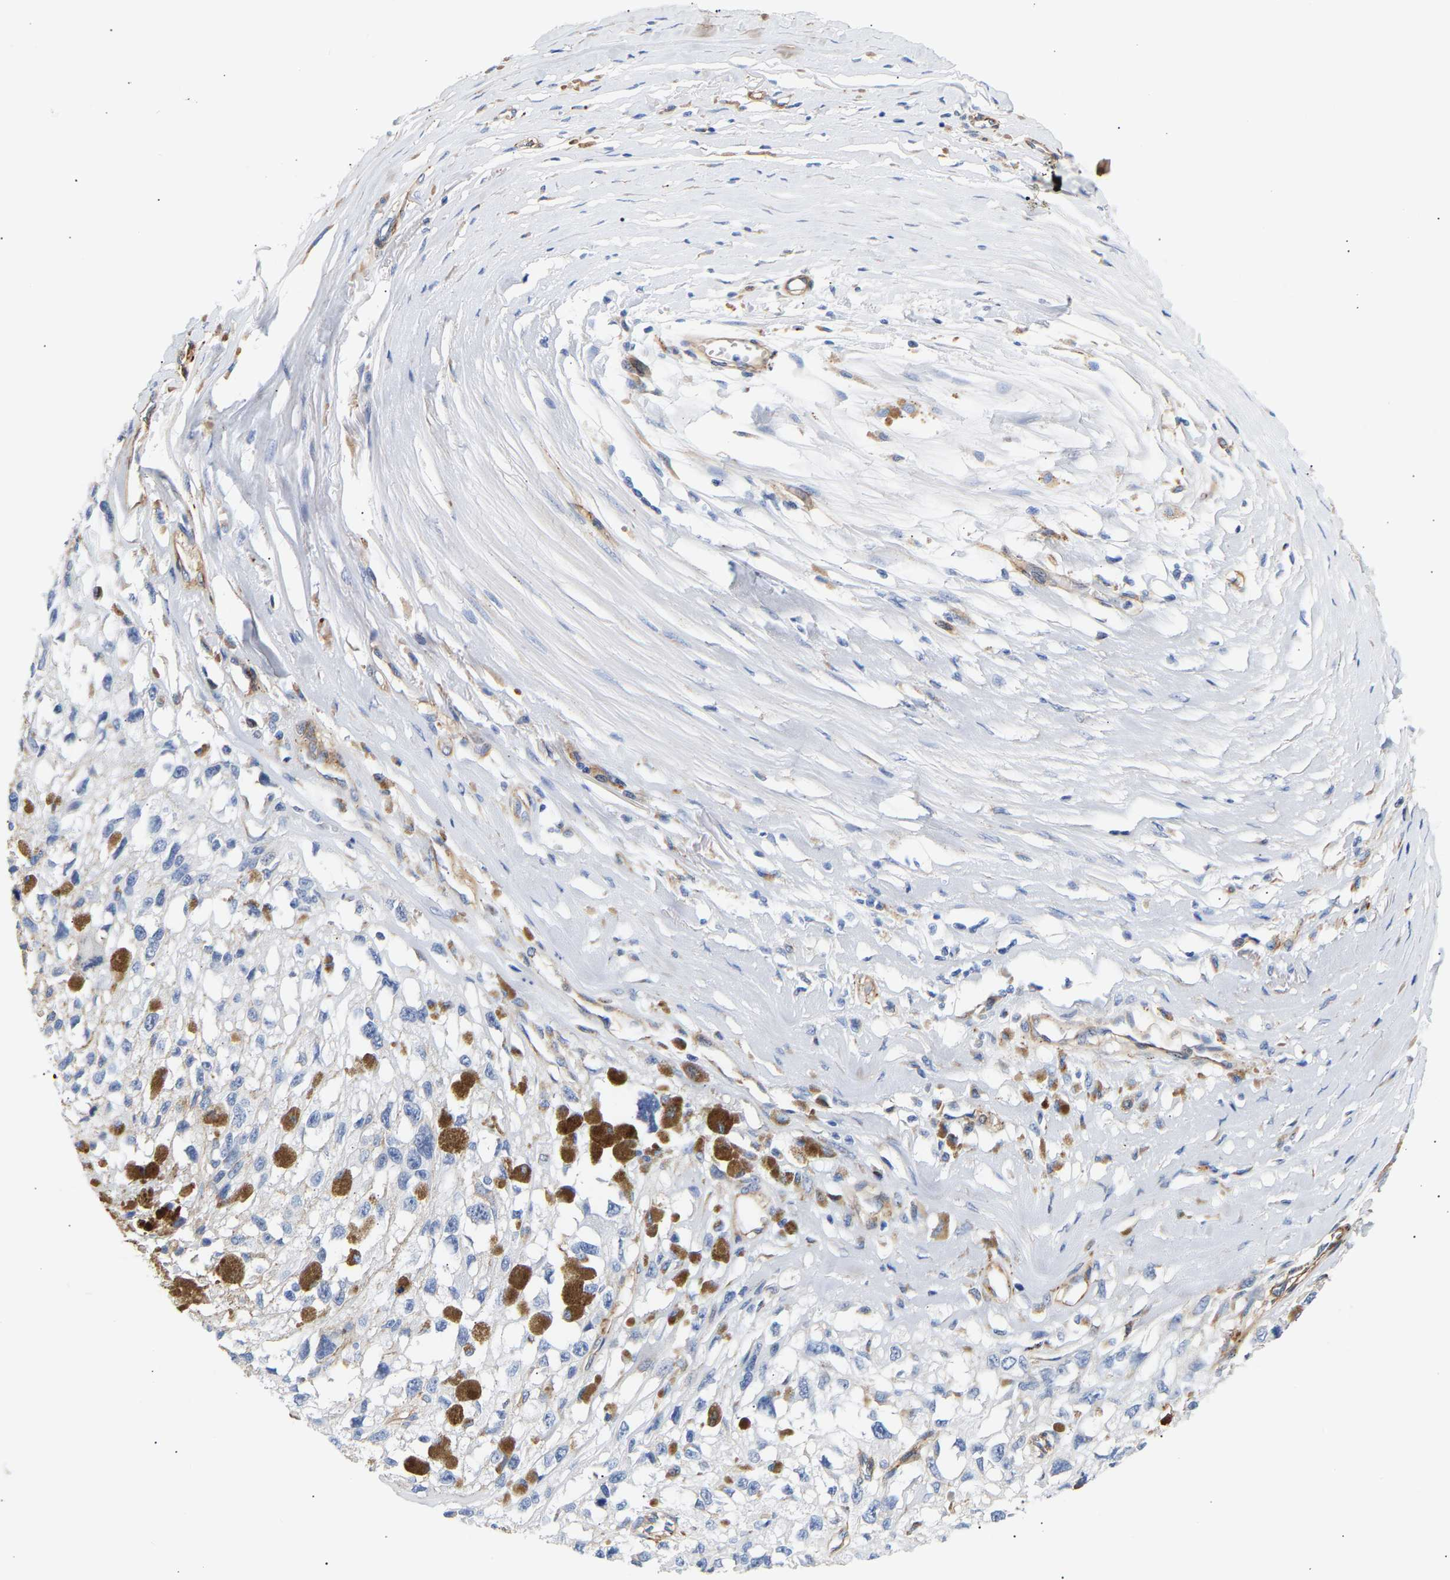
{"staining": {"intensity": "negative", "quantity": "none", "location": "none"}, "tissue": "melanoma", "cell_type": "Tumor cells", "image_type": "cancer", "snomed": [{"axis": "morphology", "description": "Malignant melanoma, Metastatic site"}, {"axis": "topography", "description": "Lymph node"}], "caption": "IHC of human melanoma displays no staining in tumor cells.", "gene": "IGFBP7", "patient": {"sex": "male", "age": 59}}